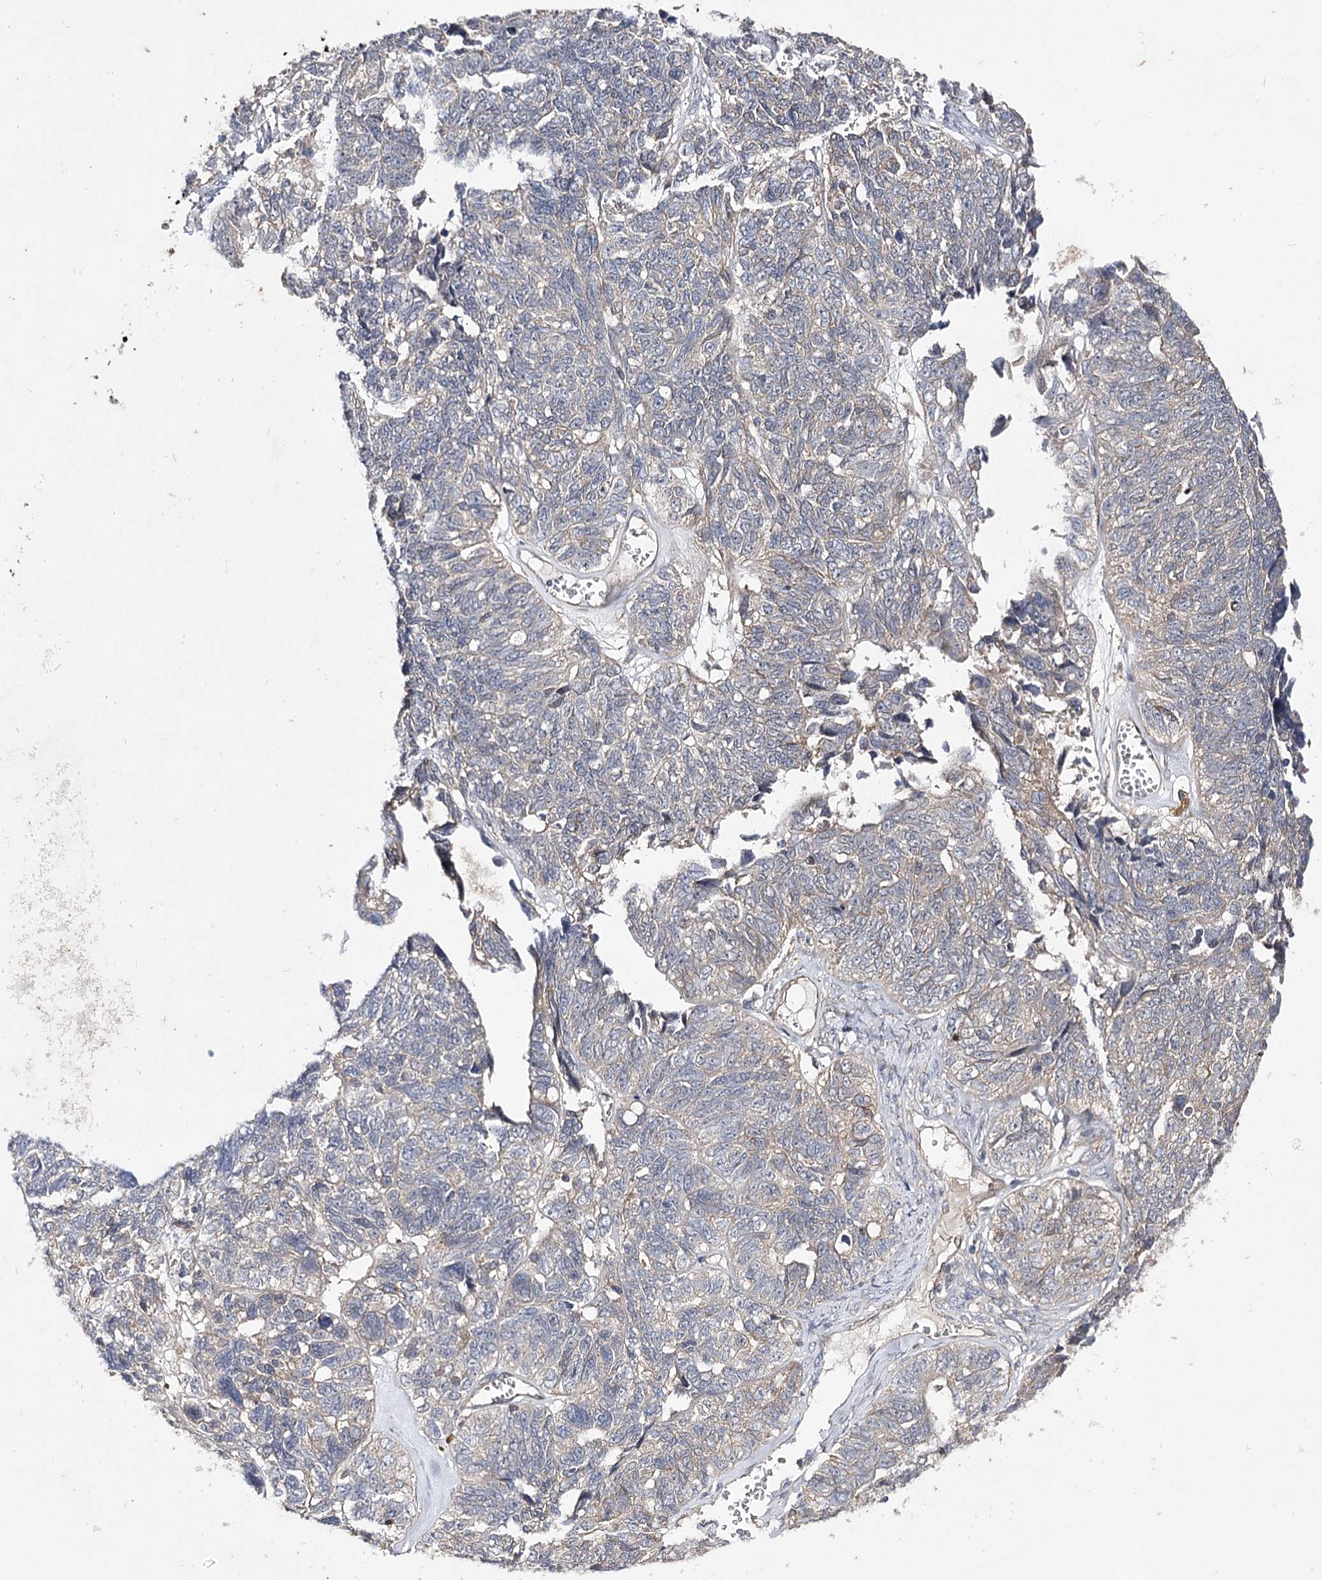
{"staining": {"intensity": "weak", "quantity": "25%-75%", "location": "cytoplasmic/membranous"}, "tissue": "ovarian cancer", "cell_type": "Tumor cells", "image_type": "cancer", "snomed": [{"axis": "morphology", "description": "Cystadenocarcinoma, serous, NOS"}, {"axis": "topography", "description": "Ovary"}], "caption": "There is low levels of weak cytoplasmic/membranous staining in tumor cells of ovarian cancer (serous cystadenocarcinoma), as demonstrated by immunohistochemical staining (brown color).", "gene": "BCR", "patient": {"sex": "female", "age": 79}}